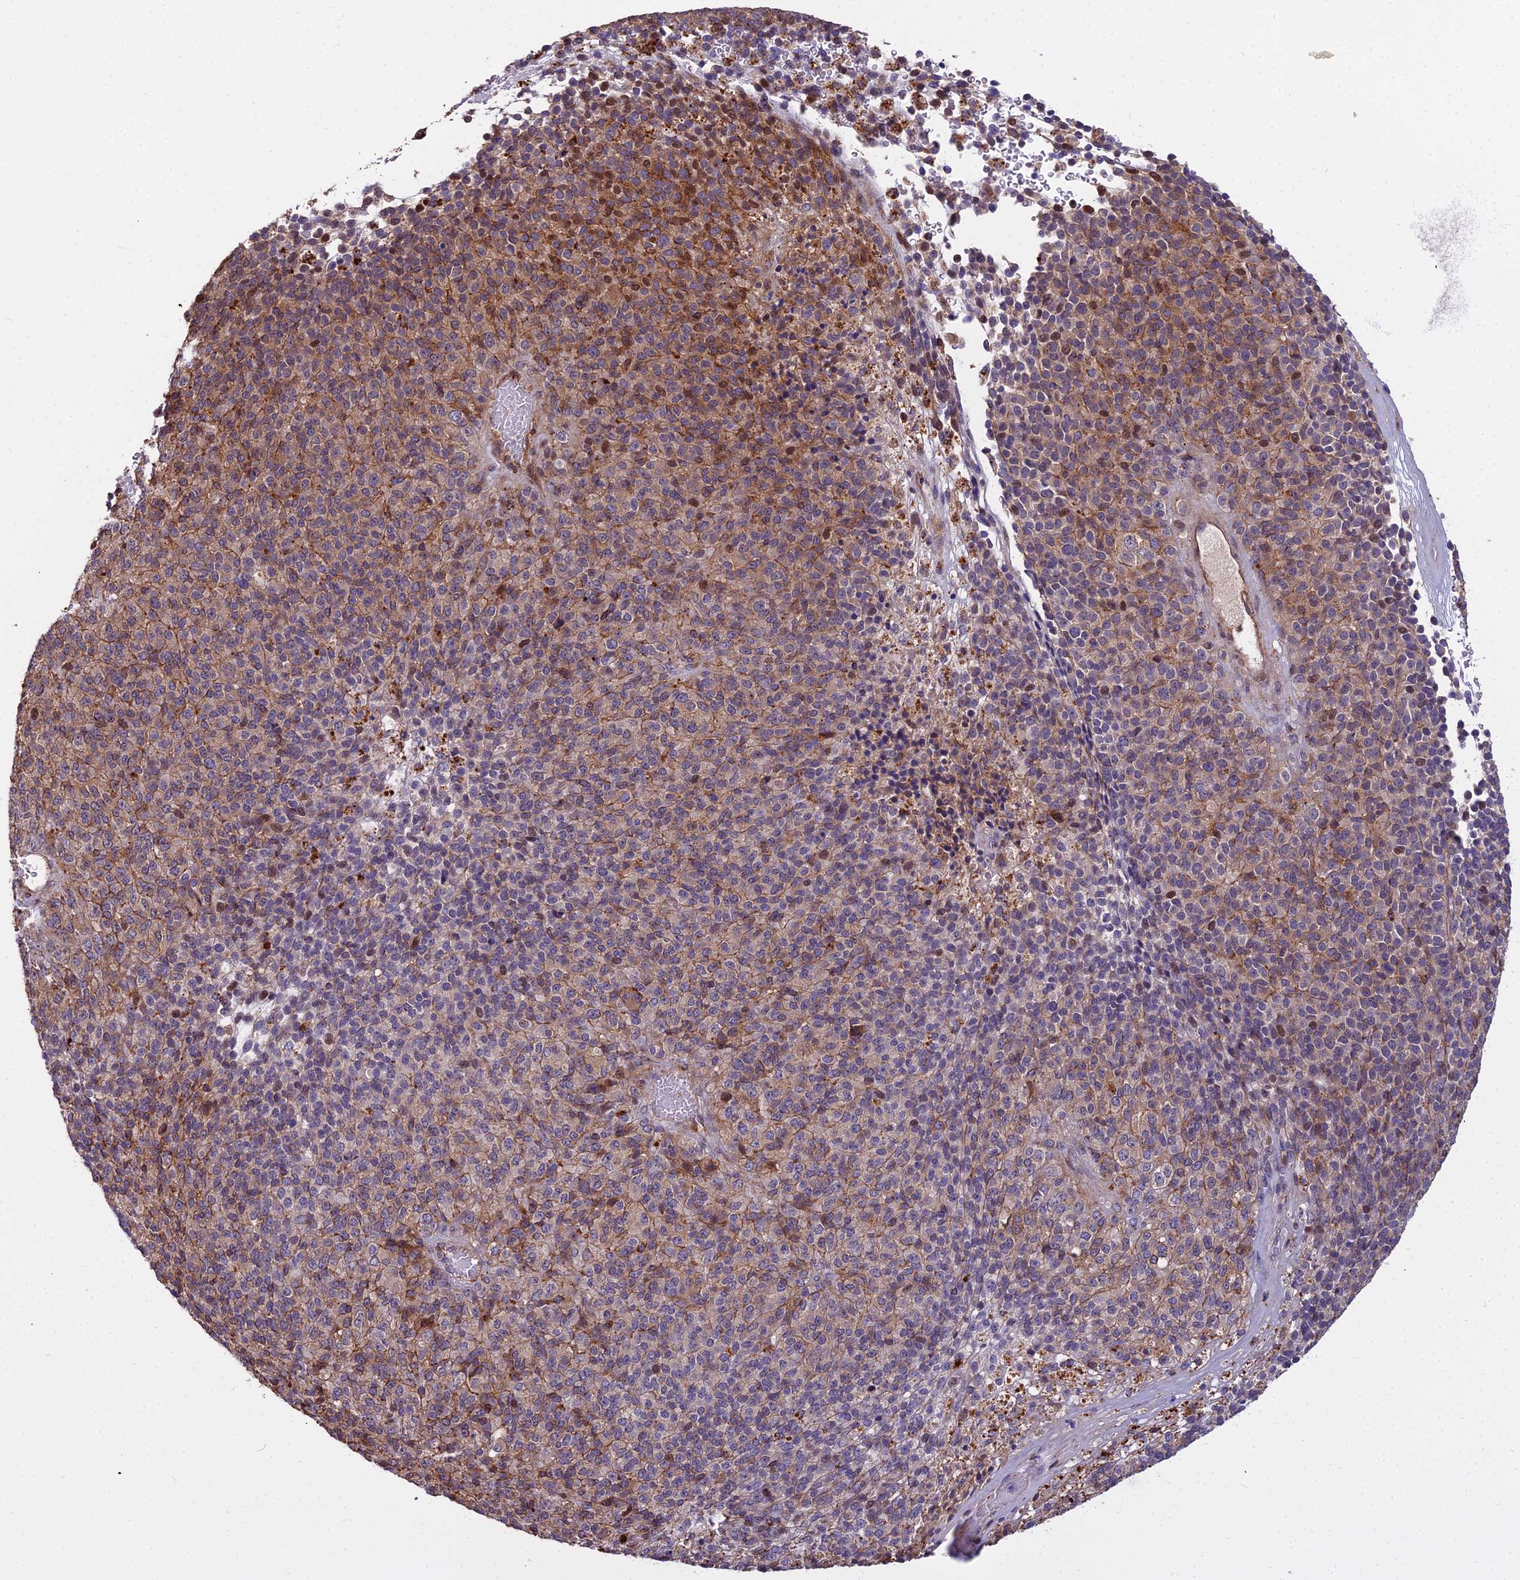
{"staining": {"intensity": "moderate", "quantity": "25%-75%", "location": "cytoplasmic/membranous"}, "tissue": "melanoma", "cell_type": "Tumor cells", "image_type": "cancer", "snomed": [{"axis": "morphology", "description": "Malignant melanoma, Metastatic site"}, {"axis": "topography", "description": "Brain"}], "caption": "Malignant melanoma (metastatic site) was stained to show a protein in brown. There is medium levels of moderate cytoplasmic/membranous staining in about 25%-75% of tumor cells. (DAB IHC with brightfield microscopy, high magnification).", "gene": "GLYATL3", "patient": {"sex": "female", "age": 56}}